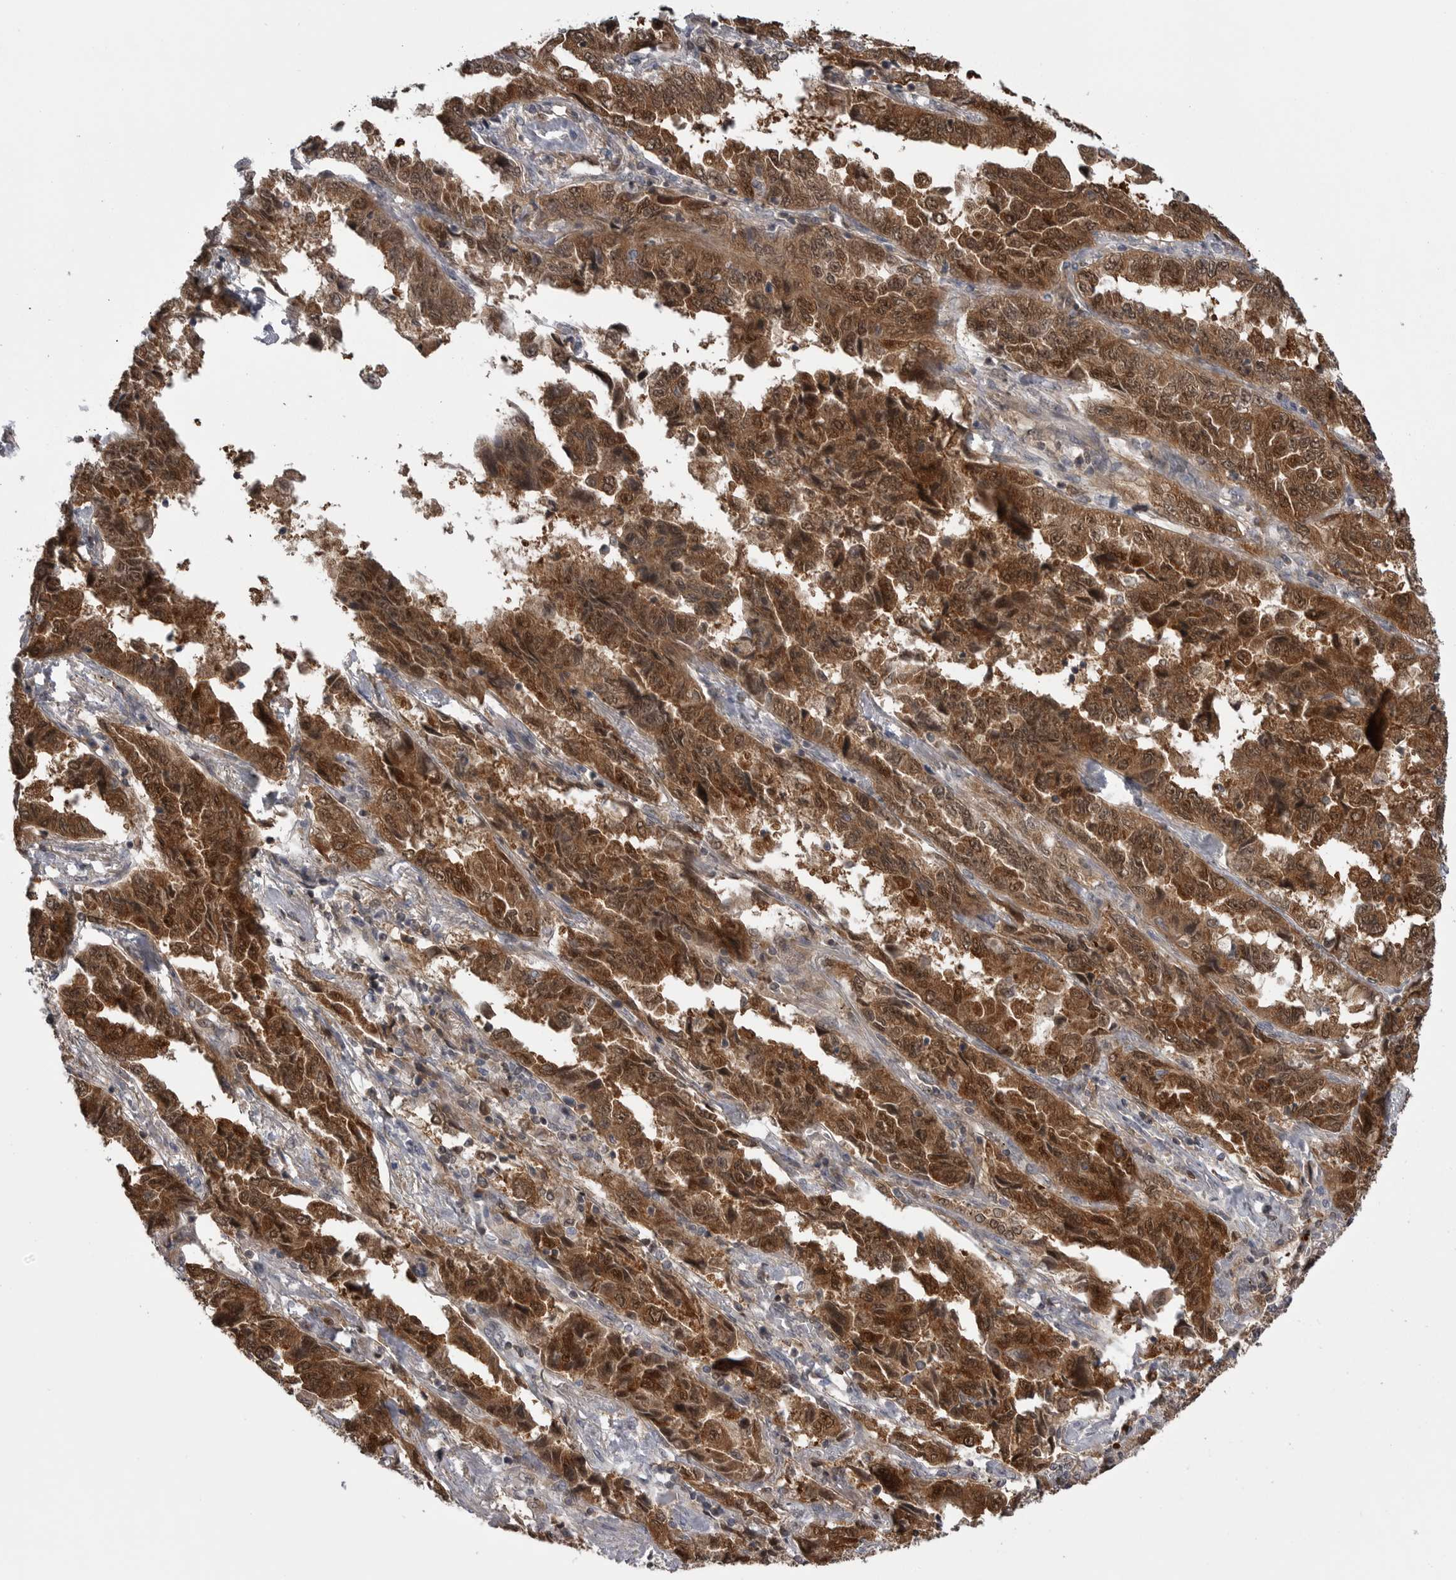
{"staining": {"intensity": "moderate", "quantity": ">75%", "location": "cytoplasmic/membranous,nuclear"}, "tissue": "lung cancer", "cell_type": "Tumor cells", "image_type": "cancer", "snomed": [{"axis": "morphology", "description": "Adenocarcinoma, NOS"}, {"axis": "topography", "description": "Lung"}], "caption": "Protein staining of lung cancer (adenocarcinoma) tissue exhibits moderate cytoplasmic/membranous and nuclear positivity in approximately >75% of tumor cells.", "gene": "MAPK13", "patient": {"sex": "female", "age": 51}}